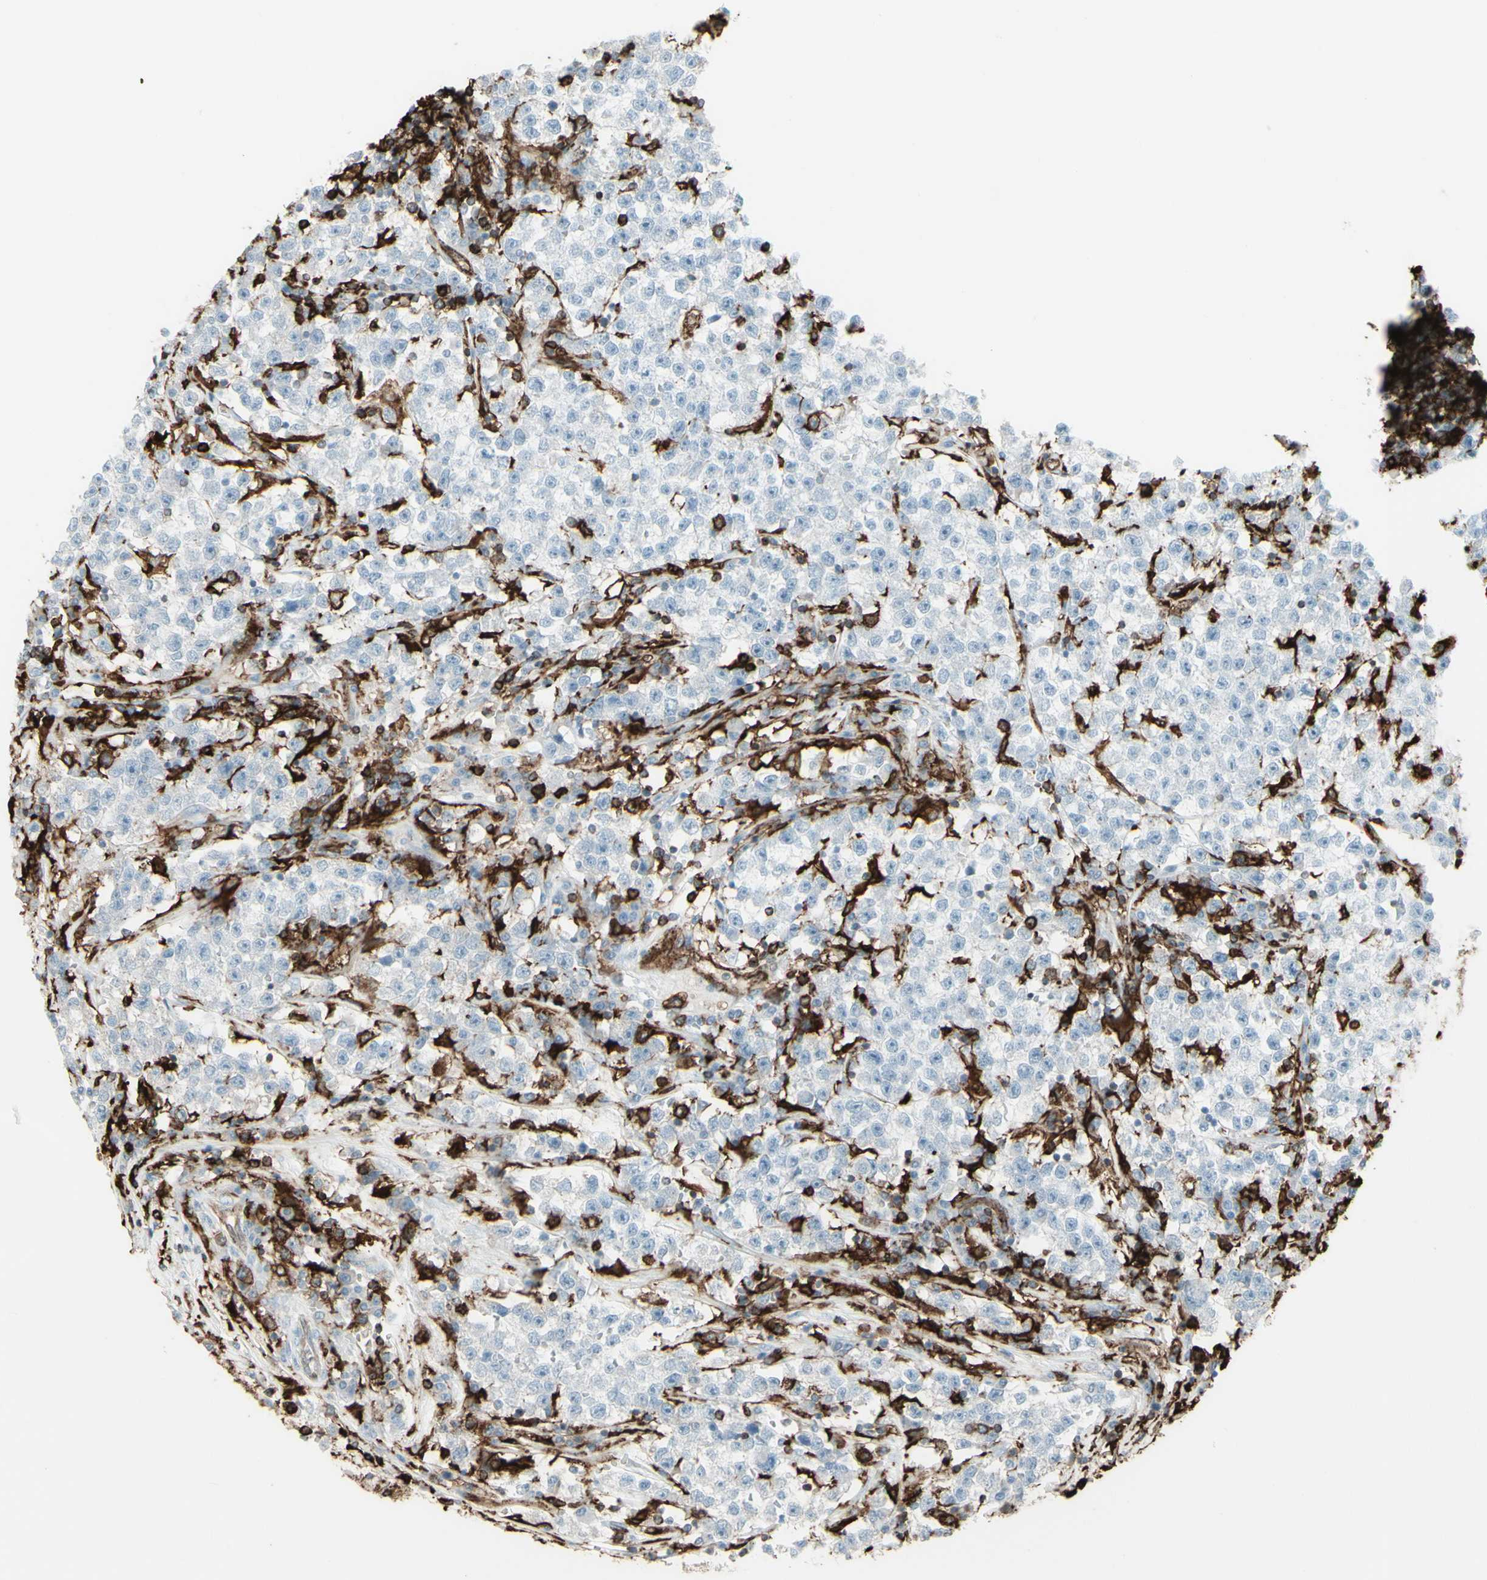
{"staining": {"intensity": "negative", "quantity": "none", "location": "none"}, "tissue": "testis cancer", "cell_type": "Tumor cells", "image_type": "cancer", "snomed": [{"axis": "morphology", "description": "Seminoma, NOS"}, {"axis": "topography", "description": "Testis"}], "caption": "There is no significant positivity in tumor cells of testis seminoma.", "gene": "HLA-DPB1", "patient": {"sex": "male", "age": 22}}